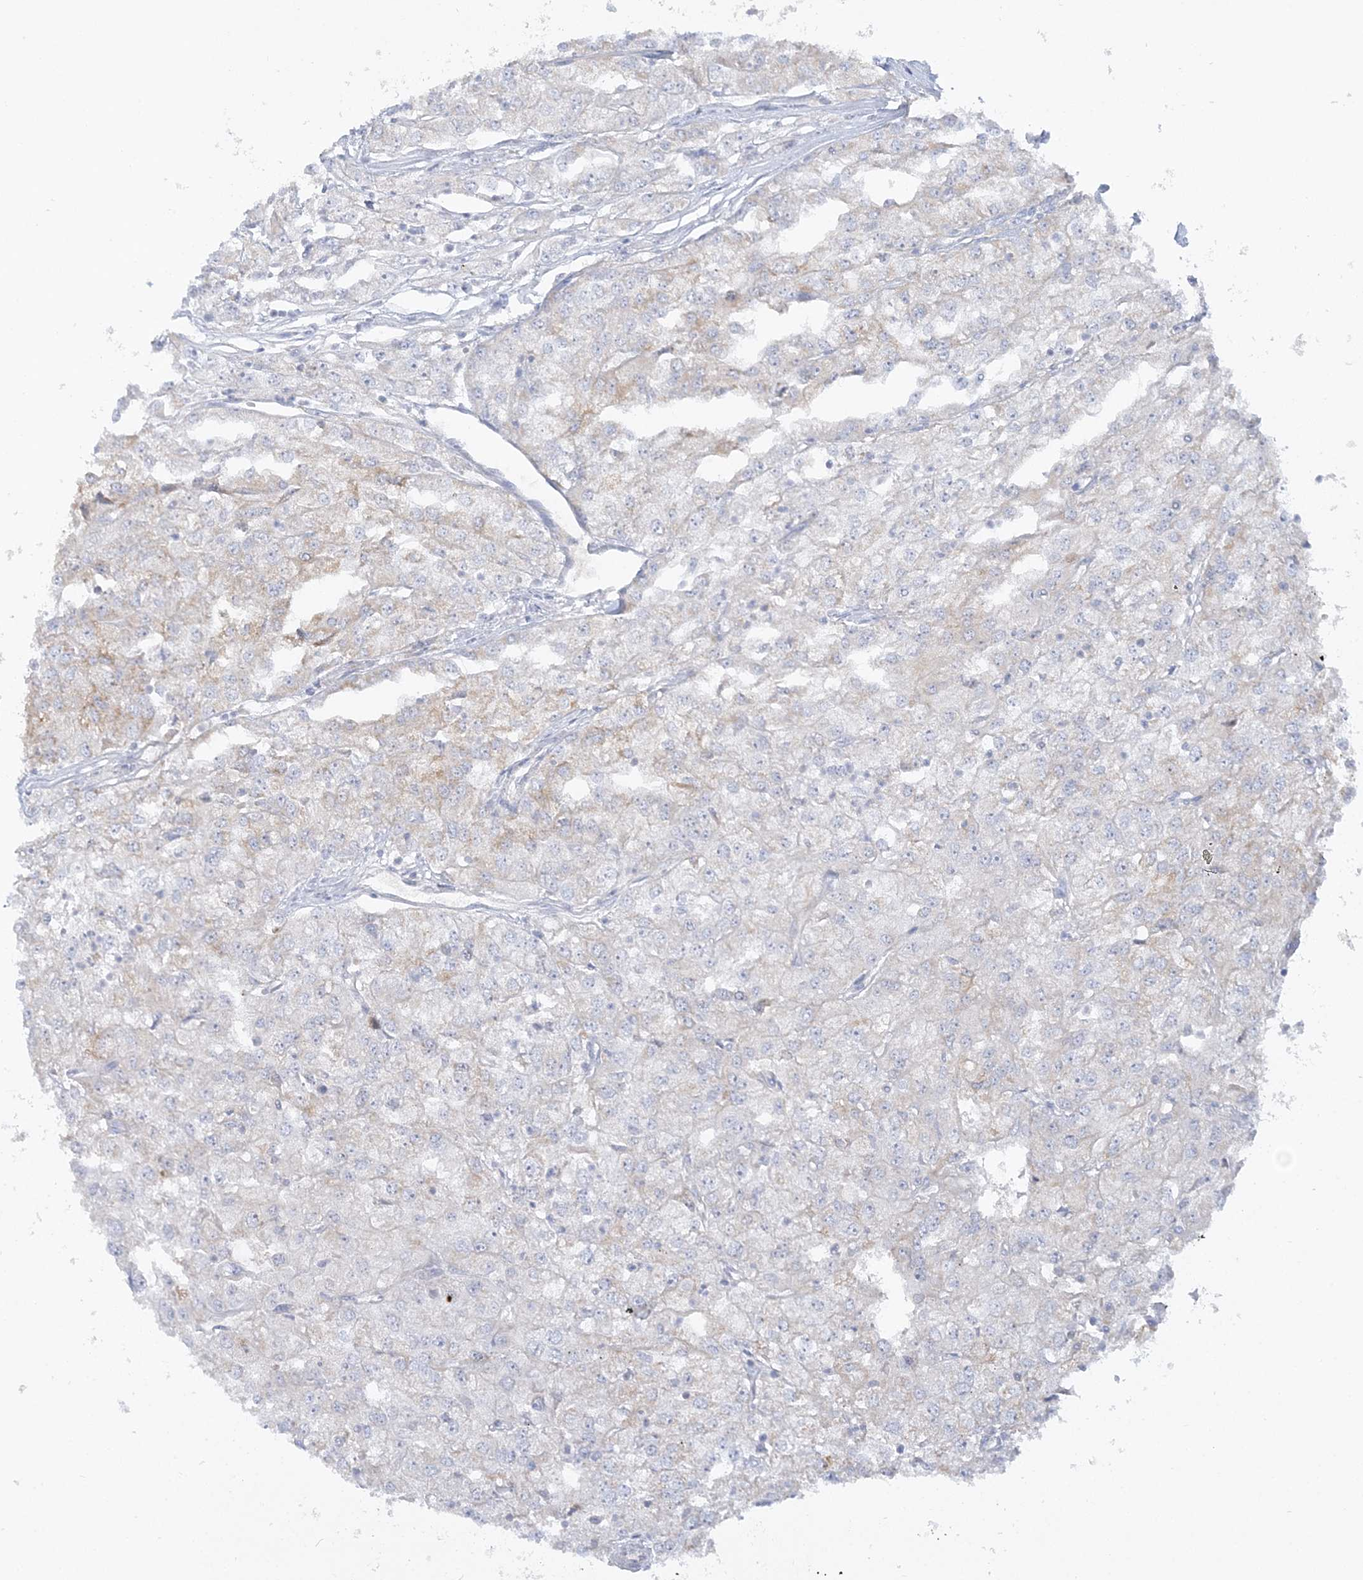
{"staining": {"intensity": "negative", "quantity": "none", "location": "none"}, "tissue": "renal cancer", "cell_type": "Tumor cells", "image_type": "cancer", "snomed": [{"axis": "morphology", "description": "Adenocarcinoma, NOS"}, {"axis": "topography", "description": "Kidney"}], "caption": "Immunohistochemistry image of renal cancer (adenocarcinoma) stained for a protein (brown), which exhibits no staining in tumor cells. (Stains: DAB immunohistochemistry (IHC) with hematoxylin counter stain, Microscopy: brightfield microscopy at high magnification).", "gene": "TBC1D14", "patient": {"sex": "female", "age": 54}}